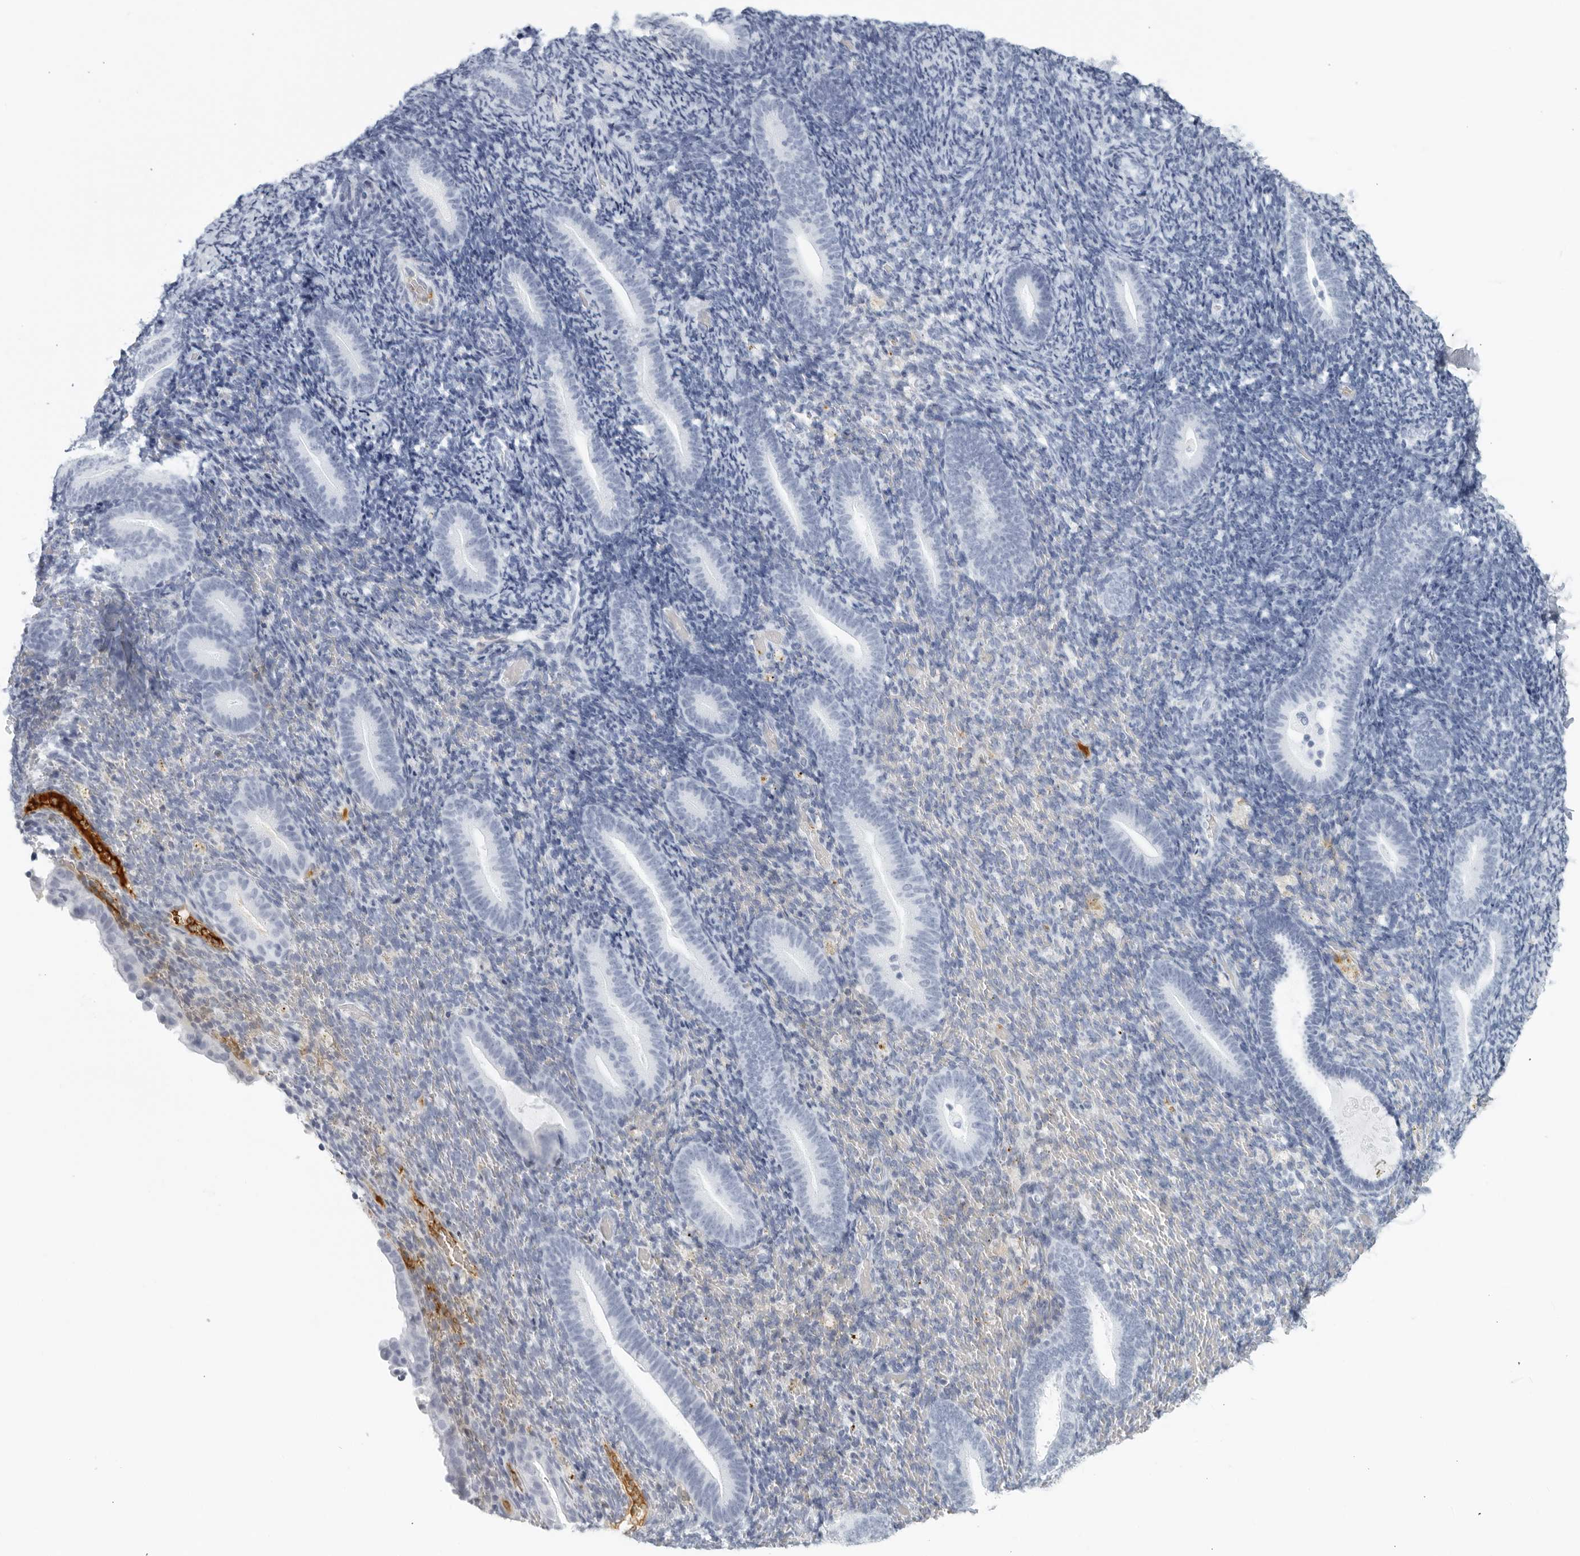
{"staining": {"intensity": "negative", "quantity": "none", "location": "none"}, "tissue": "endometrium", "cell_type": "Cells in endometrial stroma", "image_type": "normal", "snomed": [{"axis": "morphology", "description": "Normal tissue, NOS"}, {"axis": "topography", "description": "Endometrium"}], "caption": "The micrograph shows no significant positivity in cells in endometrial stroma of endometrium. The staining was performed using DAB (3,3'-diaminobenzidine) to visualize the protein expression in brown, while the nuclei were stained in blue with hematoxylin (Magnification: 20x).", "gene": "FGG", "patient": {"sex": "female", "age": 51}}